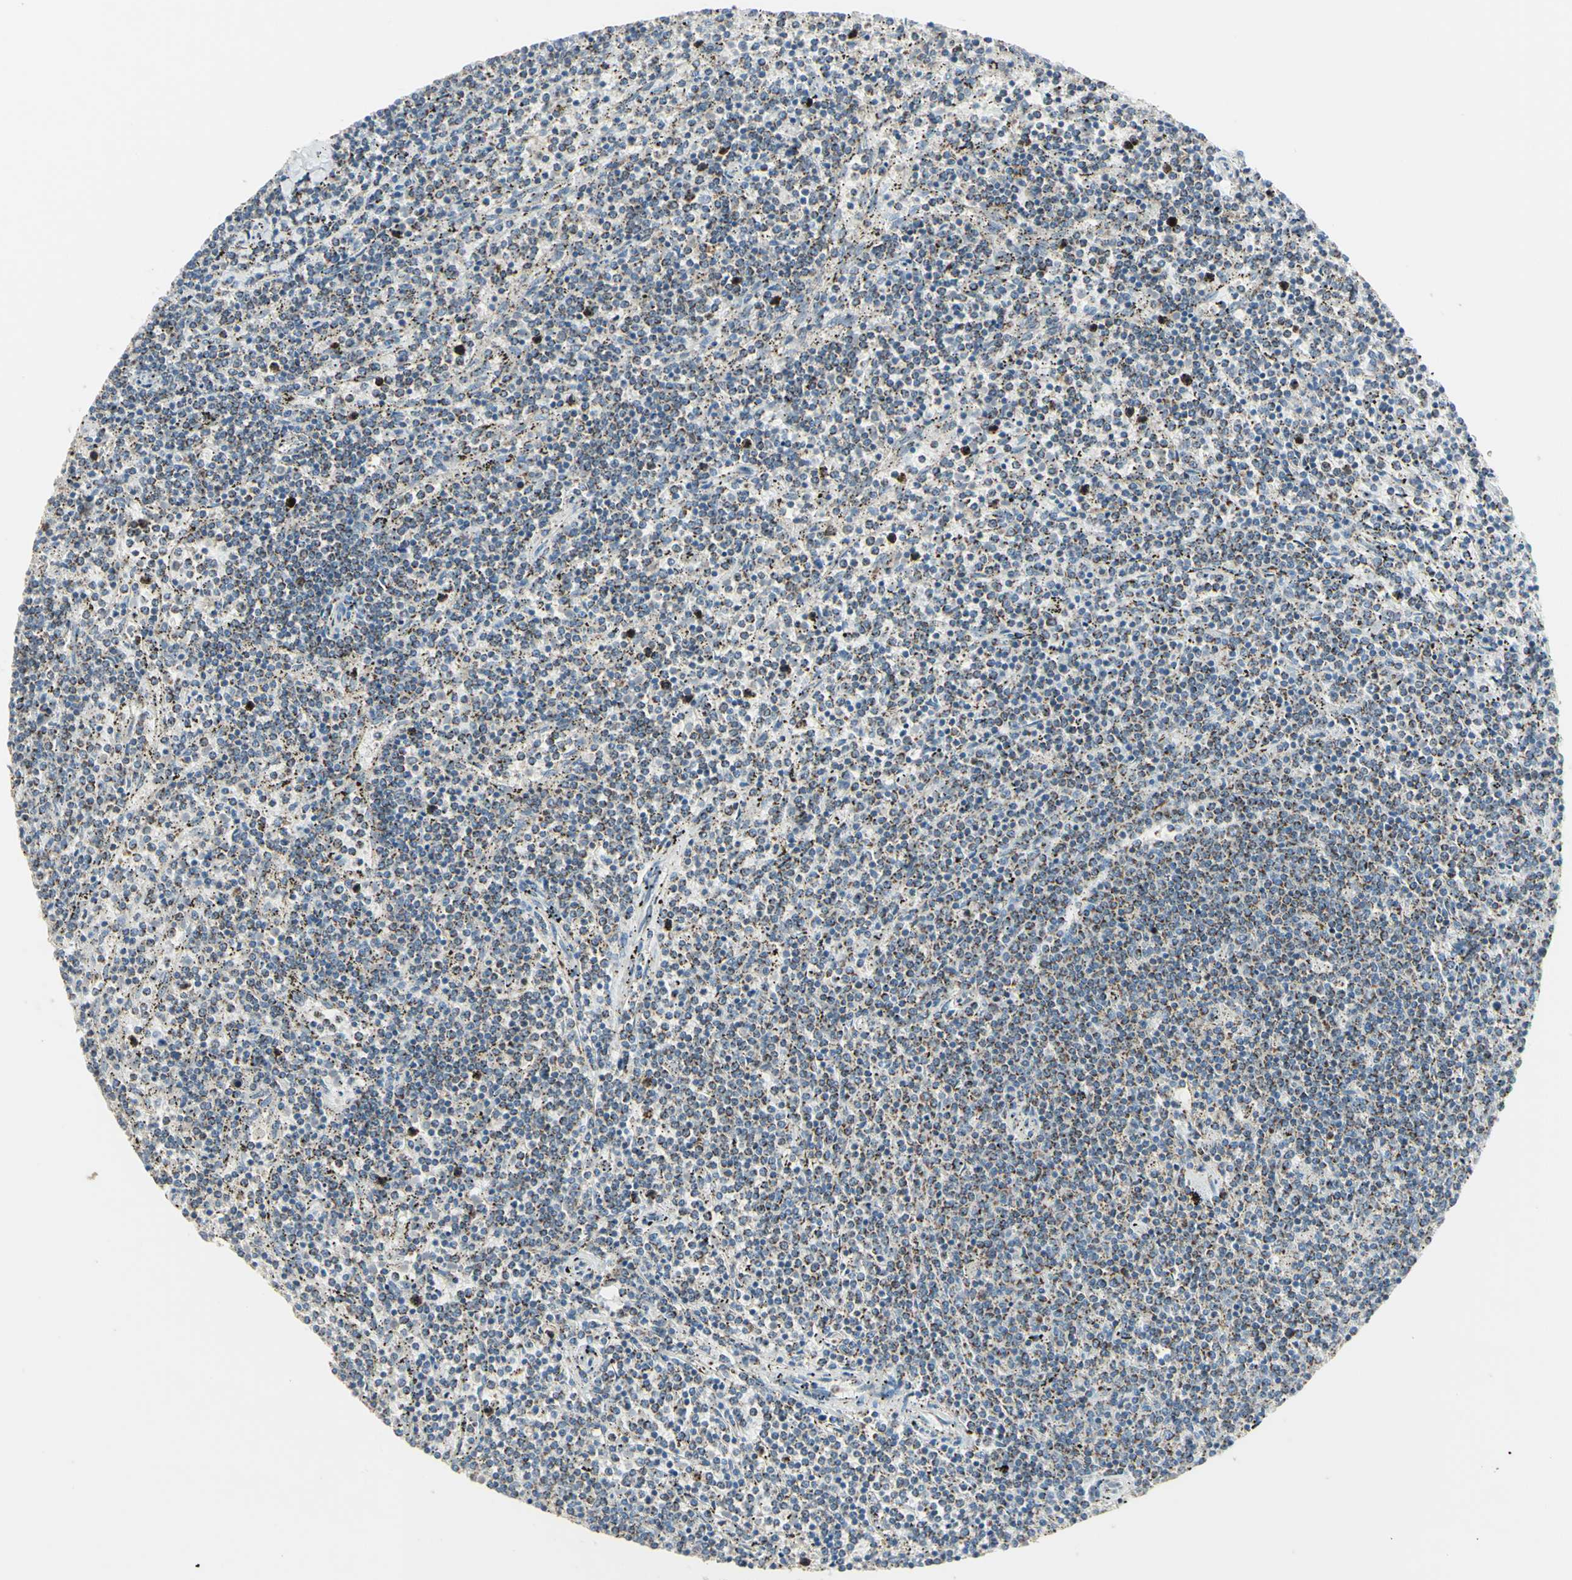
{"staining": {"intensity": "weak", "quantity": "<25%", "location": "cytoplasmic/membranous"}, "tissue": "lymphoma", "cell_type": "Tumor cells", "image_type": "cancer", "snomed": [{"axis": "morphology", "description": "Malignant lymphoma, non-Hodgkin's type, Low grade"}, {"axis": "topography", "description": "Spleen"}], "caption": "Protein analysis of lymphoma reveals no significant expression in tumor cells. Brightfield microscopy of IHC stained with DAB (3,3'-diaminobenzidine) (brown) and hematoxylin (blue), captured at high magnification.", "gene": "FAM171B", "patient": {"sex": "female", "age": 50}}